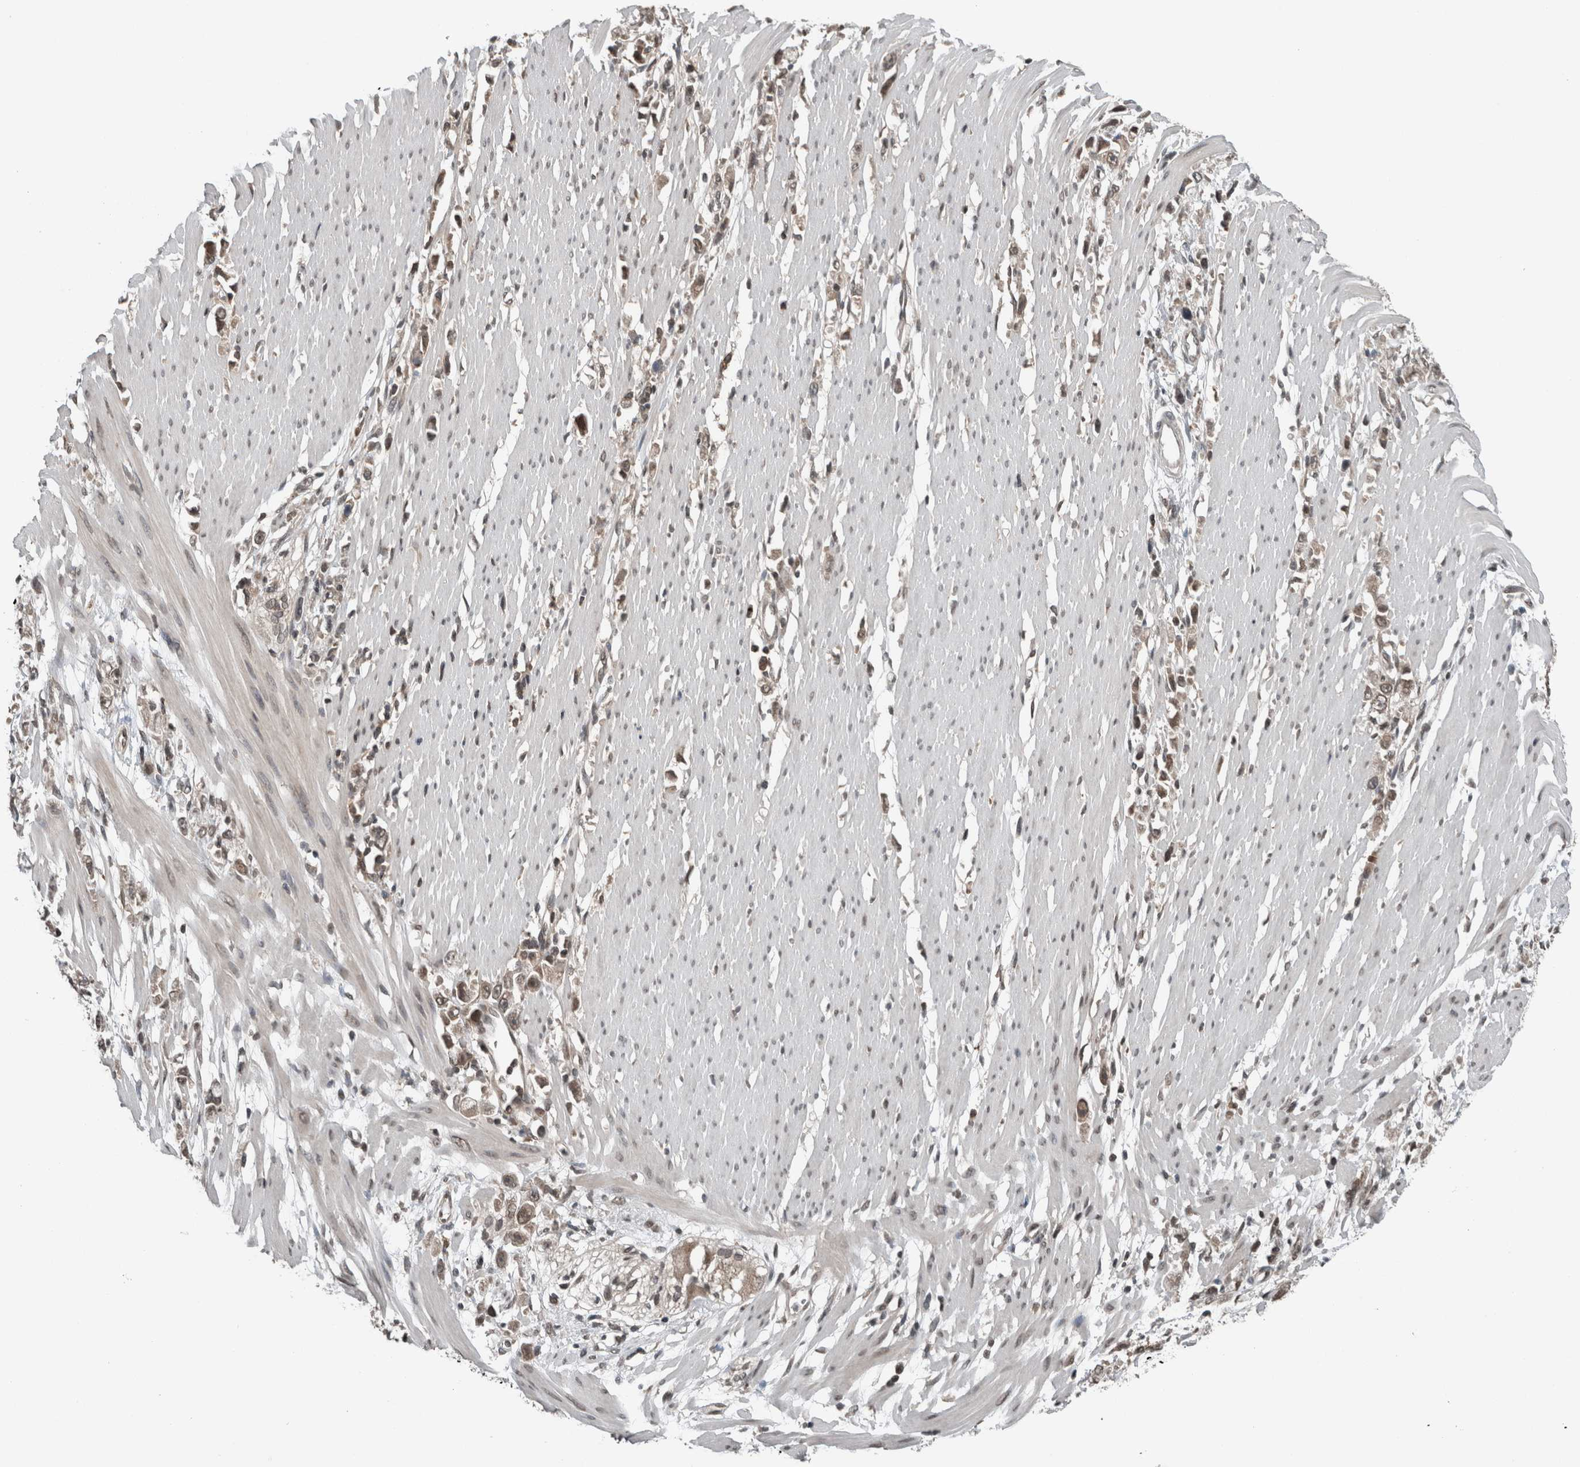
{"staining": {"intensity": "weak", "quantity": ">75%", "location": "cytoplasmic/membranous,nuclear"}, "tissue": "stomach cancer", "cell_type": "Tumor cells", "image_type": "cancer", "snomed": [{"axis": "morphology", "description": "Adenocarcinoma, NOS"}, {"axis": "topography", "description": "Stomach"}], "caption": "Protein analysis of stomach cancer tissue exhibits weak cytoplasmic/membranous and nuclear positivity in approximately >75% of tumor cells.", "gene": "SPAG7", "patient": {"sex": "female", "age": 59}}